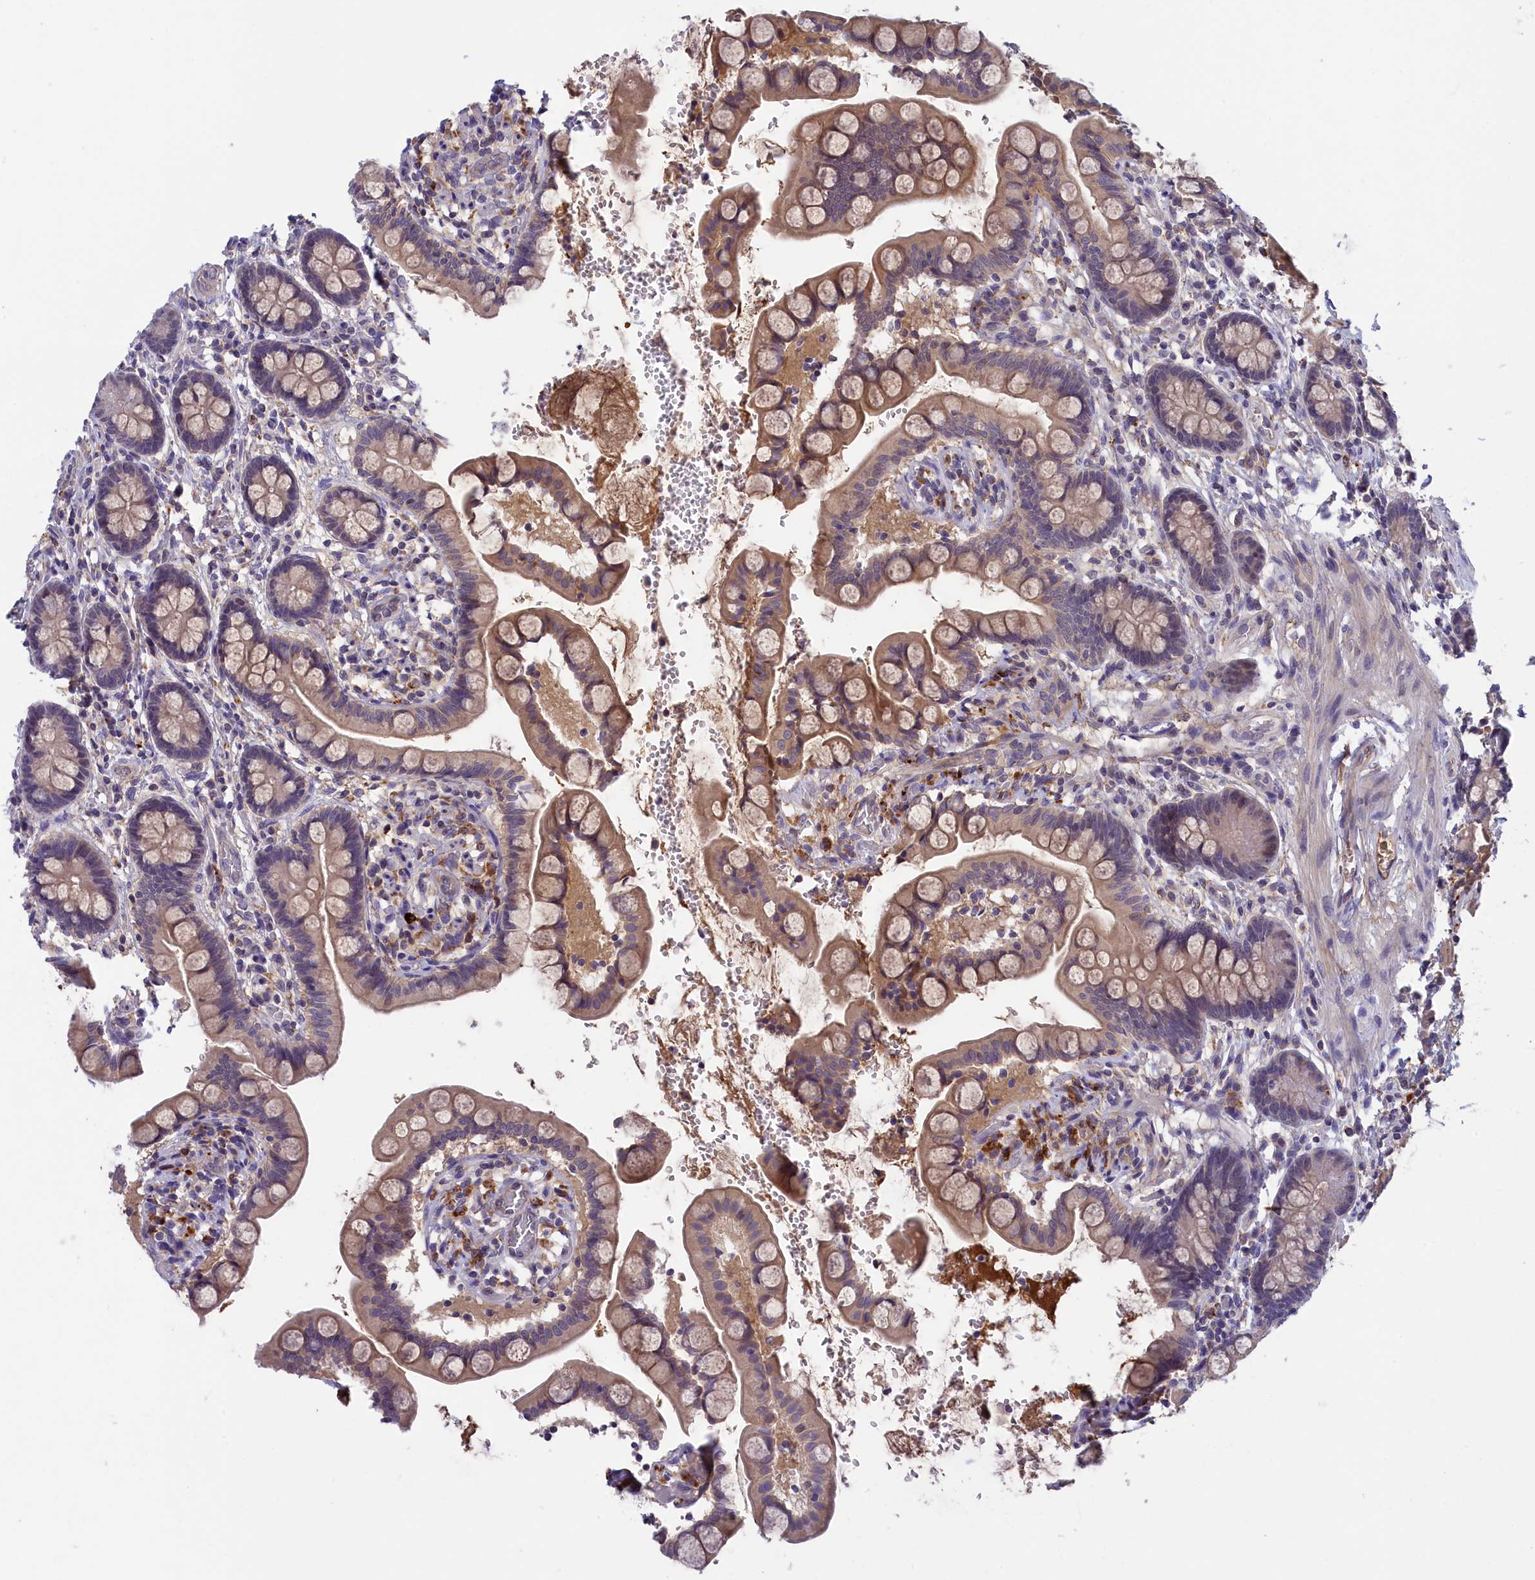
{"staining": {"intensity": "weak", "quantity": "25%-75%", "location": "cytoplasmic/membranous"}, "tissue": "small intestine", "cell_type": "Glandular cells", "image_type": "normal", "snomed": [{"axis": "morphology", "description": "Normal tissue, NOS"}, {"axis": "topography", "description": "Small intestine"}], "caption": "IHC staining of benign small intestine, which displays low levels of weak cytoplasmic/membranous positivity in approximately 25%-75% of glandular cells indicating weak cytoplasmic/membranous protein expression. The staining was performed using DAB (3,3'-diaminobenzidine) (brown) for protein detection and nuclei were counterstained in hematoxylin (blue).", "gene": "STYX", "patient": {"sex": "male", "age": 52}}